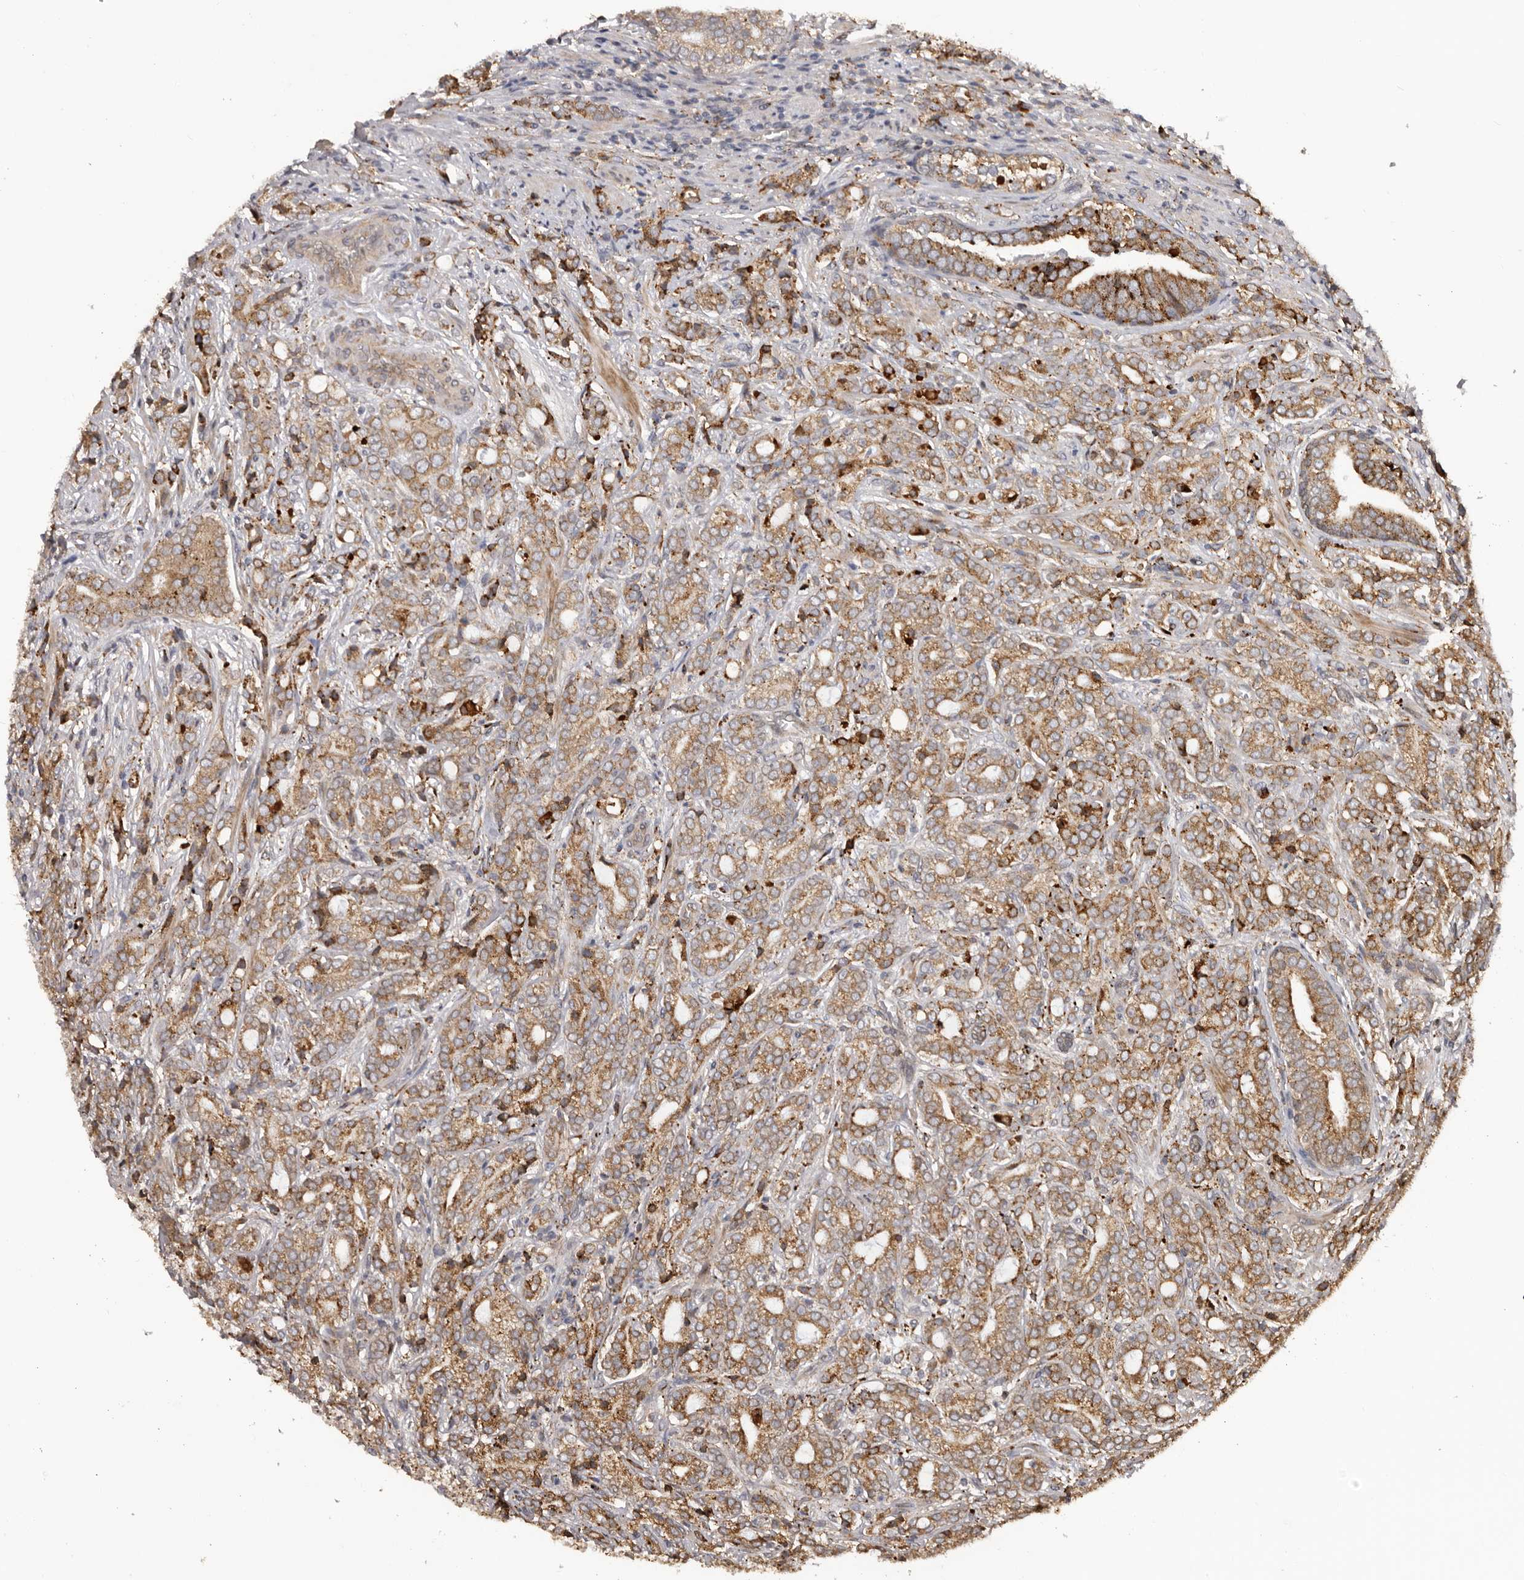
{"staining": {"intensity": "moderate", "quantity": ">75%", "location": "cytoplasmic/membranous"}, "tissue": "prostate cancer", "cell_type": "Tumor cells", "image_type": "cancer", "snomed": [{"axis": "morphology", "description": "Adenocarcinoma, High grade"}, {"axis": "topography", "description": "Prostate"}], "caption": "Immunohistochemical staining of human prostate cancer shows medium levels of moderate cytoplasmic/membranous expression in approximately >75% of tumor cells. The staining is performed using DAB (3,3'-diaminobenzidine) brown chromogen to label protein expression. The nuclei are counter-stained blue using hematoxylin.", "gene": "NUP43", "patient": {"sex": "male", "age": 57}}